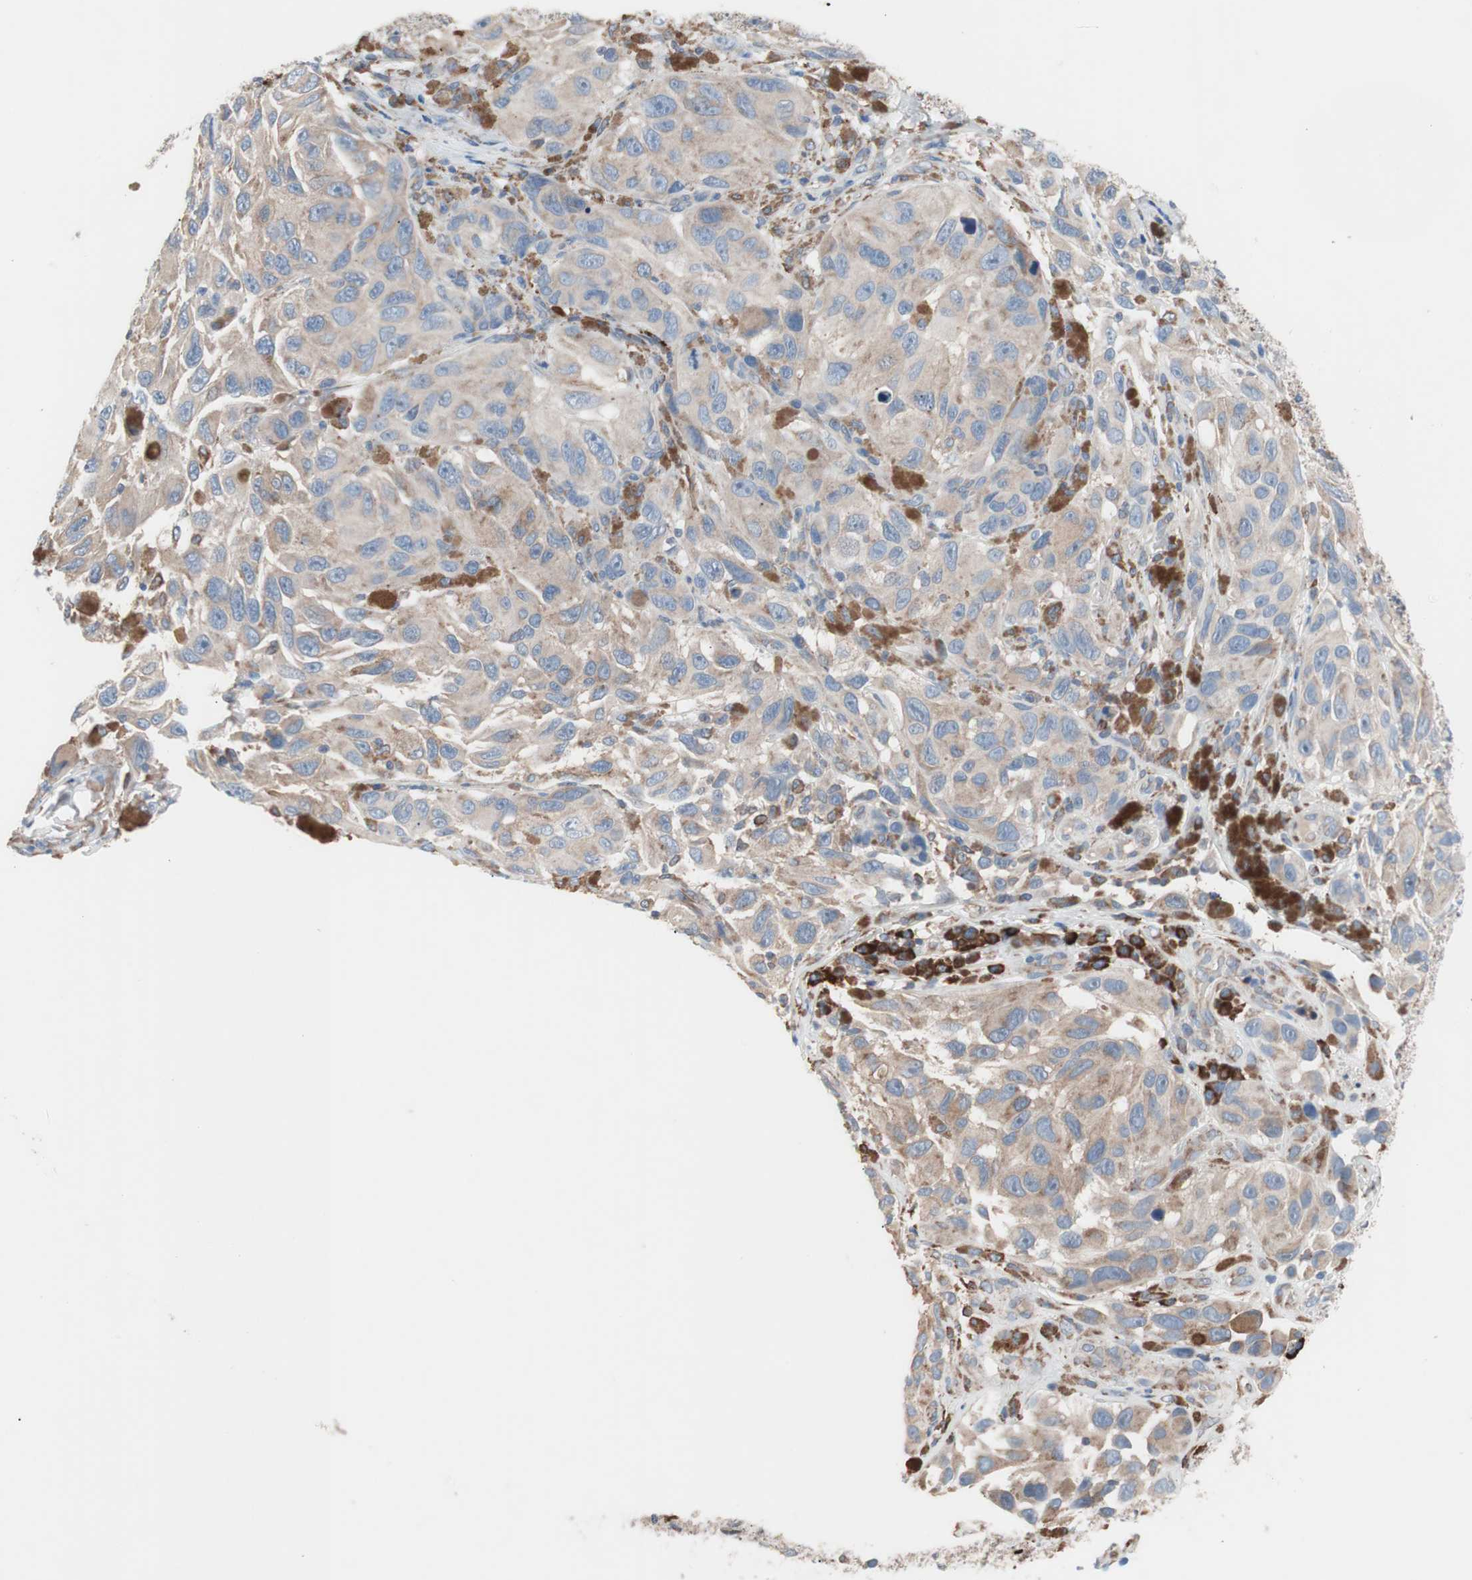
{"staining": {"intensity": "weak", "quantity": ">75%", "location": "cytoplasmic/membranous"}, "tissue": "melanoma", "cell_type": "Tumor cells", "image_type": "cancer", "snomed": [{"axis": "morphology", "description": "Malignant melanoma, NOS"}, {"axis": "topography", "description": "Skin"}], "caption": "Melanoma stained for a protein shows weak cytoplasmic/membranous positivity in tumor cells.", "gene": "SLC27A4", "patient": {"sex": "female", "age": 73}}